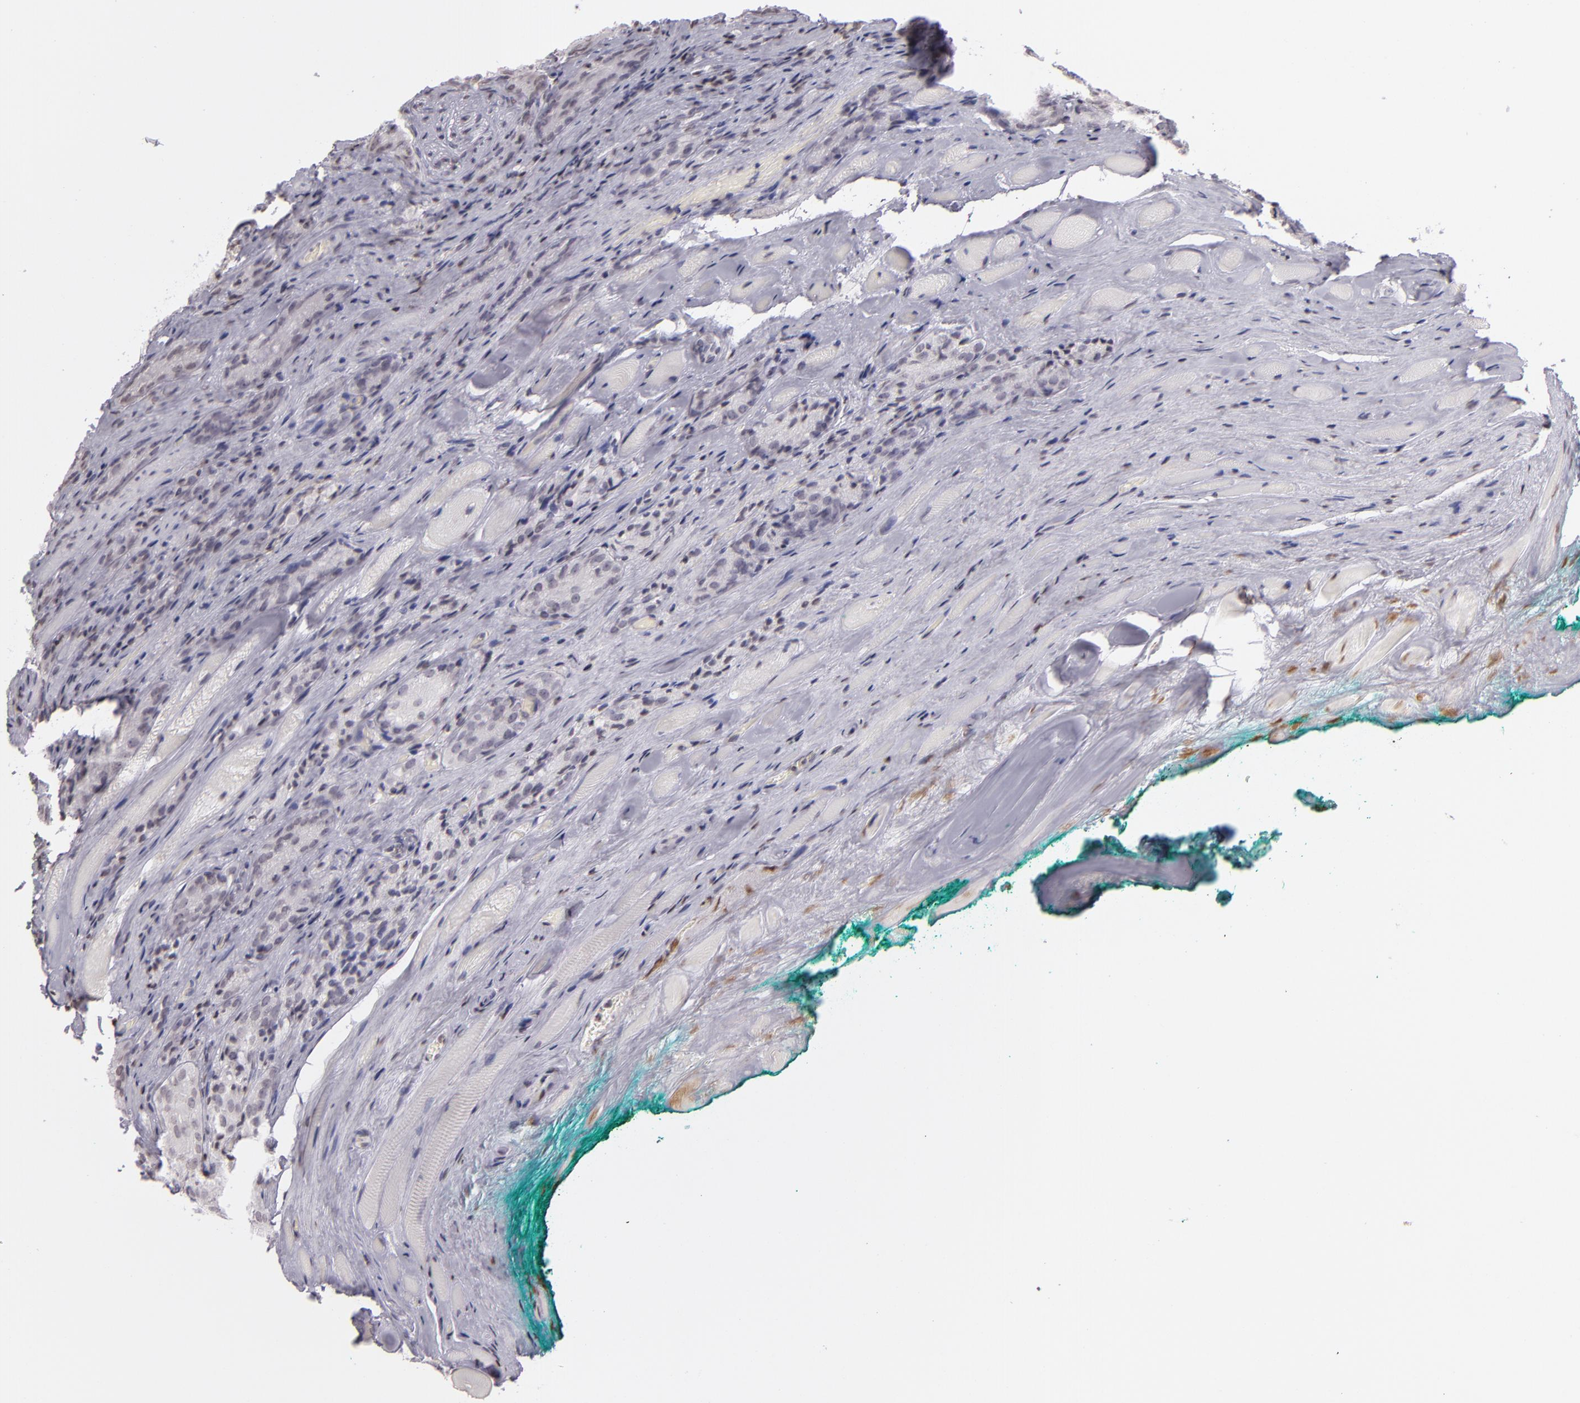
{"staining": {"intensity": "negative", "quantity": "none", "location": "none"}, "tissue": "prostate cancer", "cell_type": "Tumor cells", "image_type": "cancer", "snomed": [{"axis": "morphology", "description": "Adenocarcinoma, Medium grade"}, {"axis": "topography", "description": "Prostate"}], "caption": "A photomicrograph of human prostate cancer is negative for staining in tumor cells.", "gene": "CD40", "patient": {"sex": "male", "age": 60}}